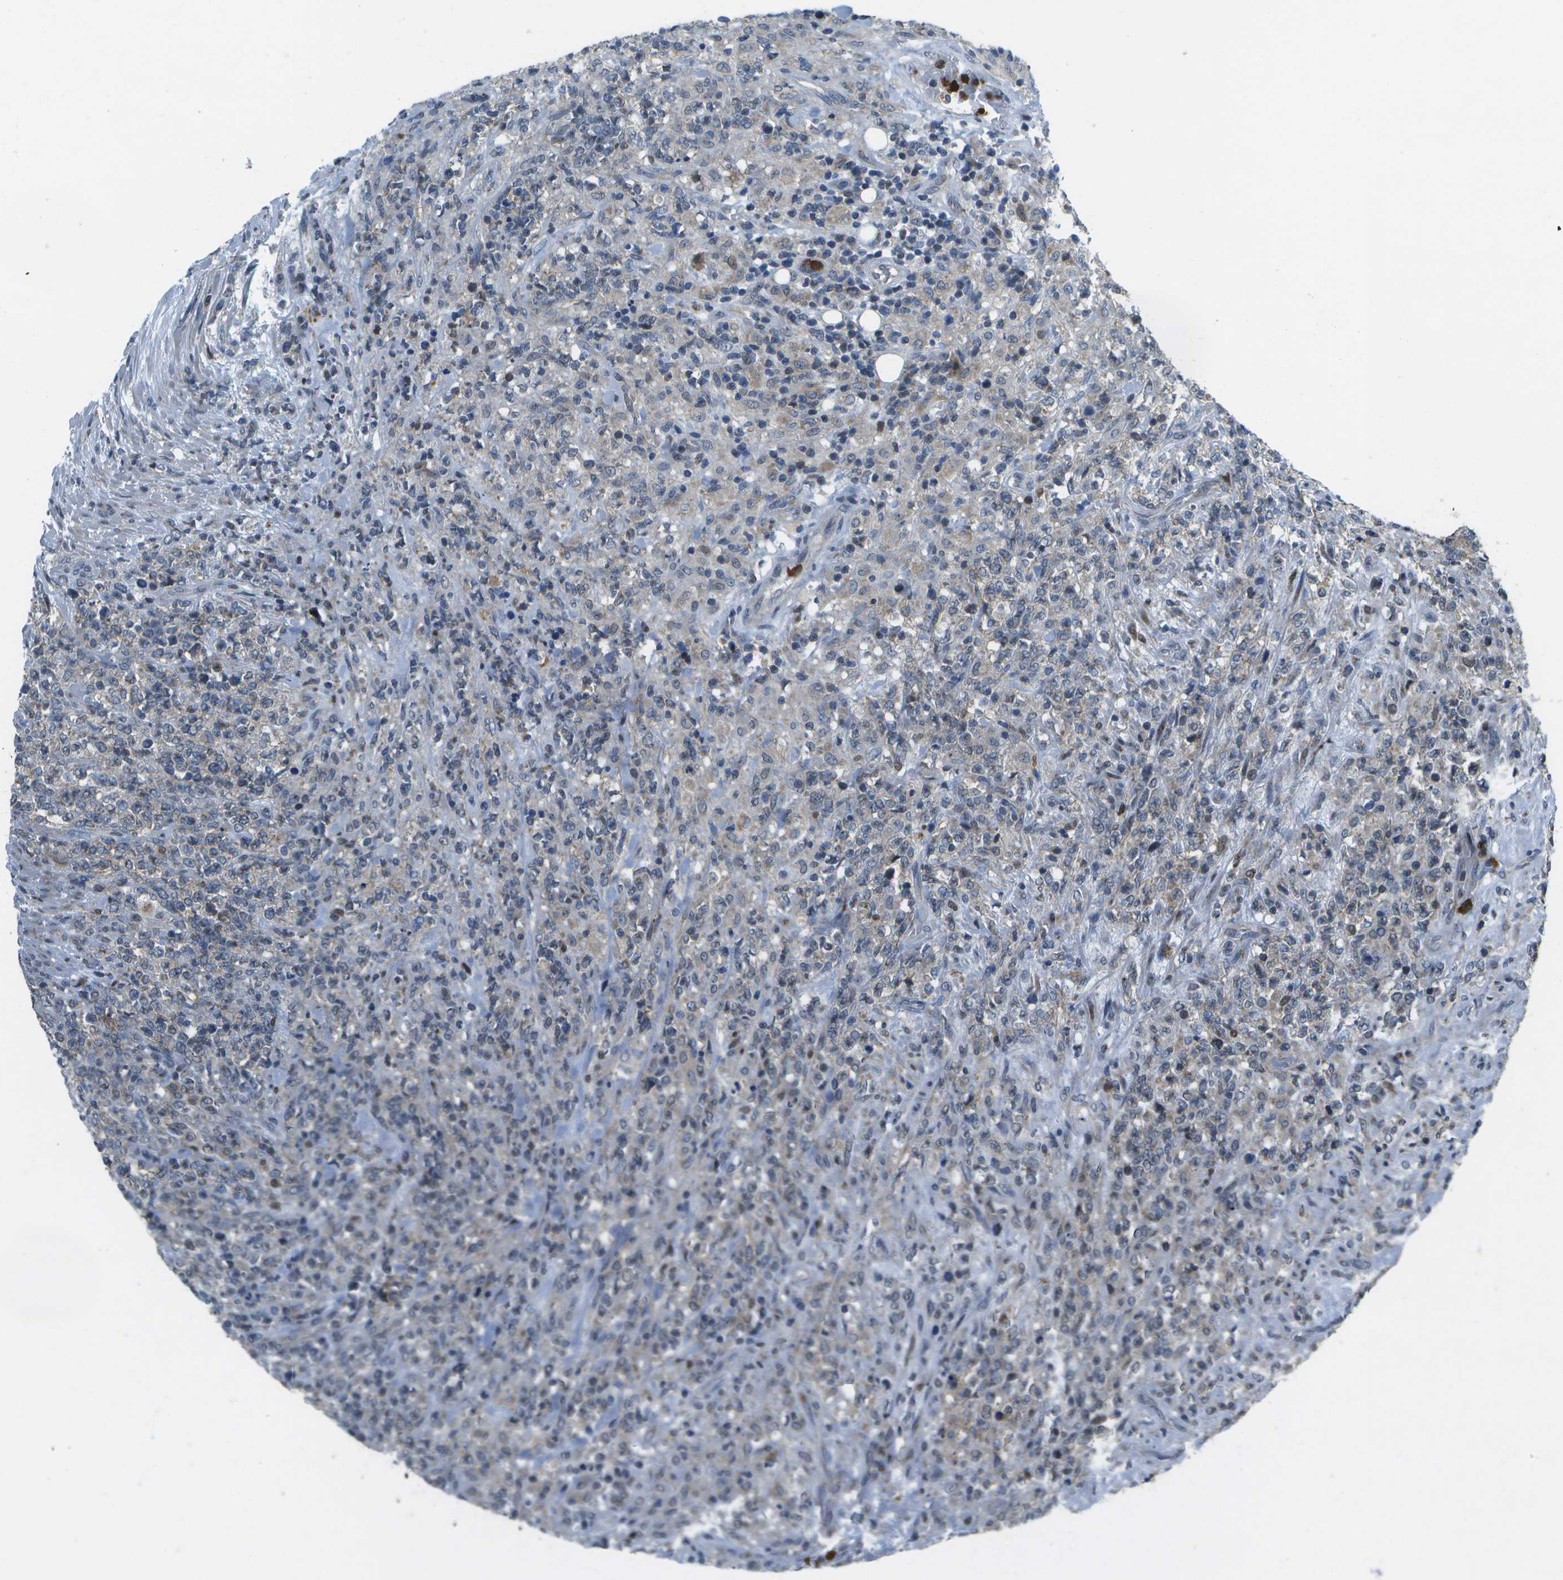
{"staining": {"intensity": "negative", "quantity": "none", "location": "none"}, "tissue": "lymphoma", "cell_type": "Tumor cells", "image_type": "cancer", "snomed": [{"axis": "morphology", "description": "Malignant lymphoma, non-Hodgkin's type, High grade"}, {"axis": "topography", "description": "Soft tissue"}], "caption": "Human lymphoma stained for a protein using immunohistochemistry displays no staining in tumor cells.", "gene": "GALNT15", "patient": {"sex": "male", "age": 18}}